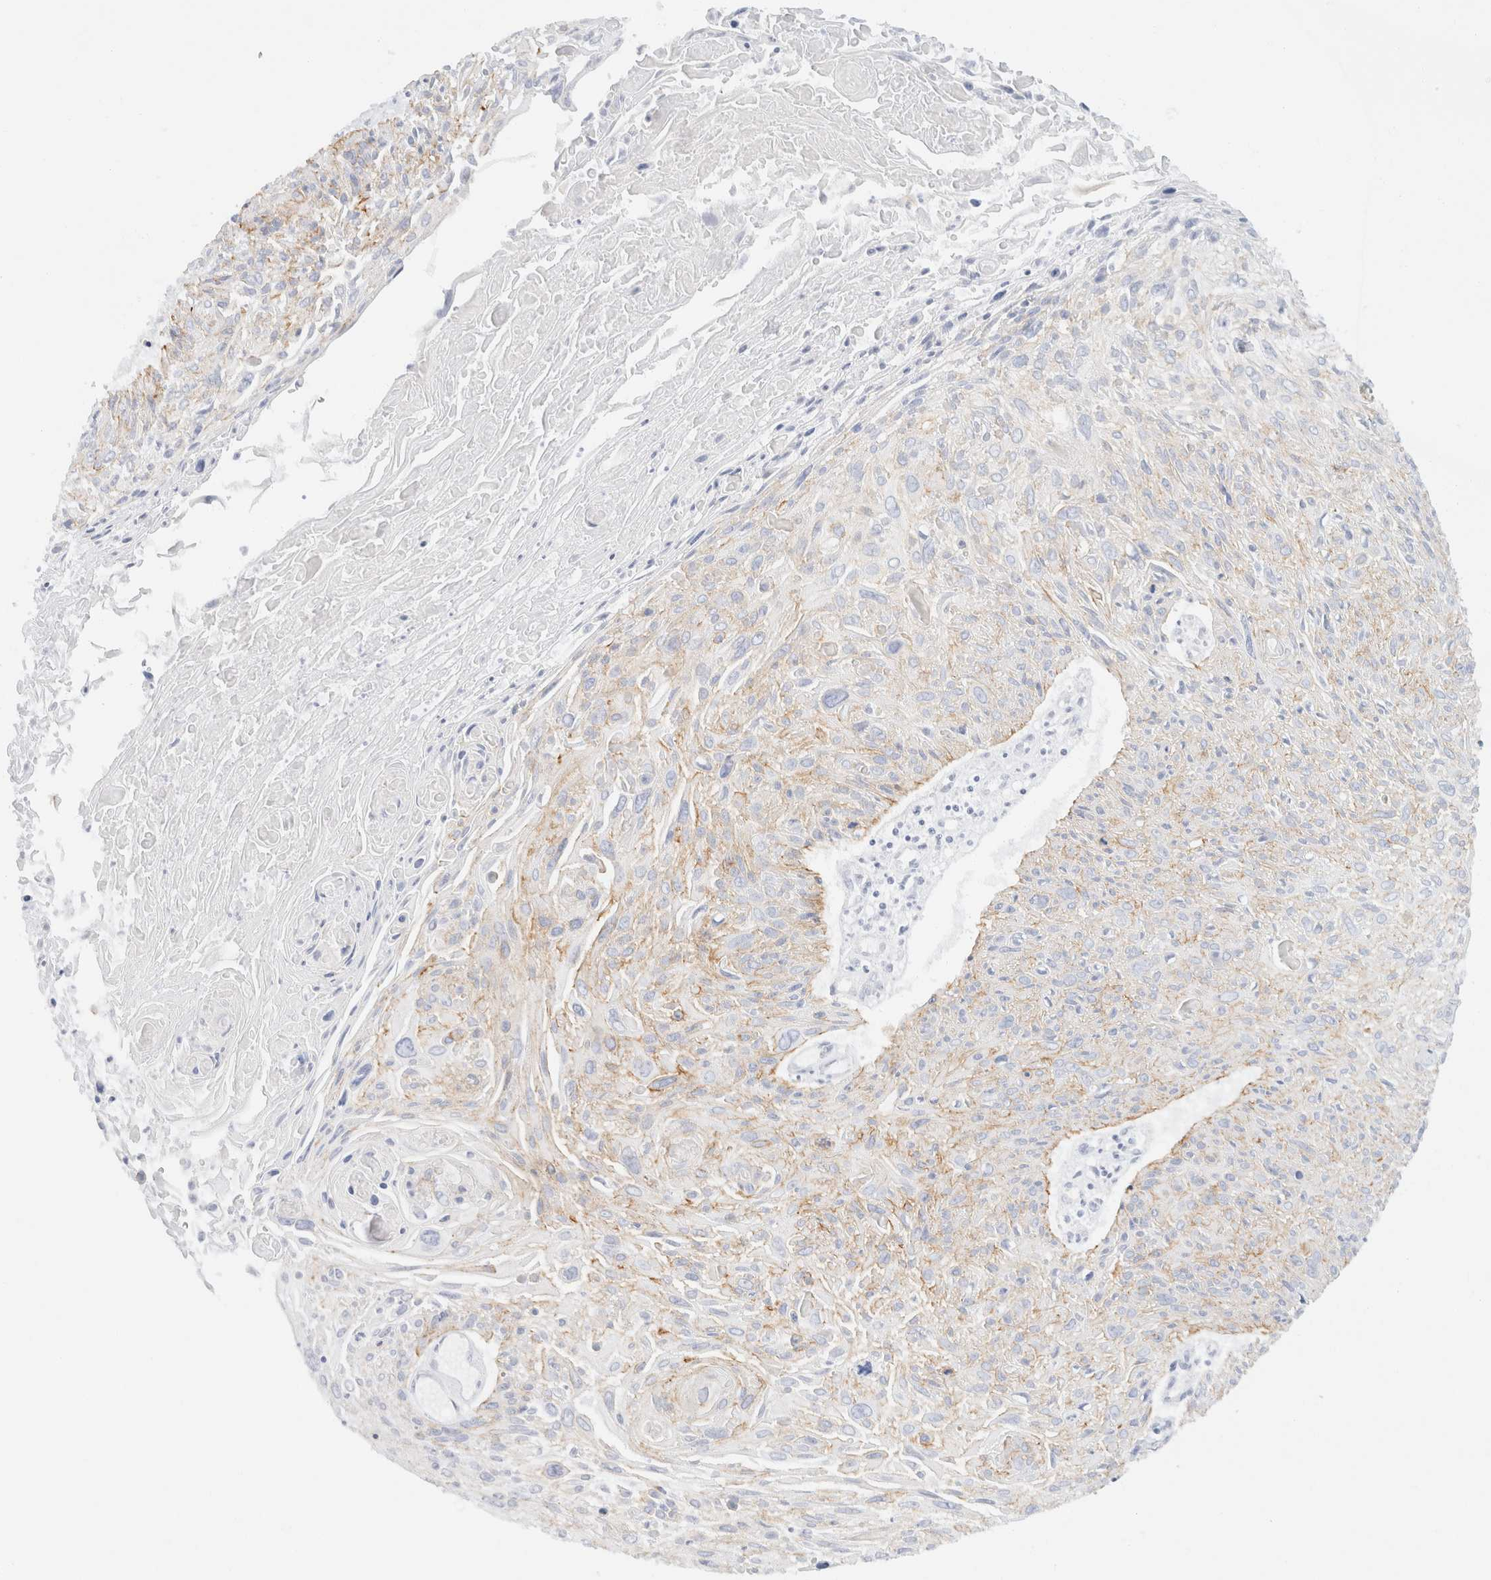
{"staining": {"intensity": "moderate", "quantity": "<25%", "location": "cytoplasmic/membranous"}, "tissue": "cervical cancer", "cell_type": "Tumor cells", "image_type": "cancer", "snomed": [{"axis": "morphology", "description": "Squamous cell carcinoma, NOS"}, {"axis": "topography", "description": "Cervix"}], "caption": "Moderate cytoplasmic/membranous expression is identified in about <25% of tumor cells in squamous cell carcinoma (cervical). (Stains: DAB (3,3'-diaminobenzidine) in brown, nuclei in blue, Microscopy: brightfield microscopy at high magnification).", "gene": "KRT20", "patient": {"sex": "female", "age": 51}}